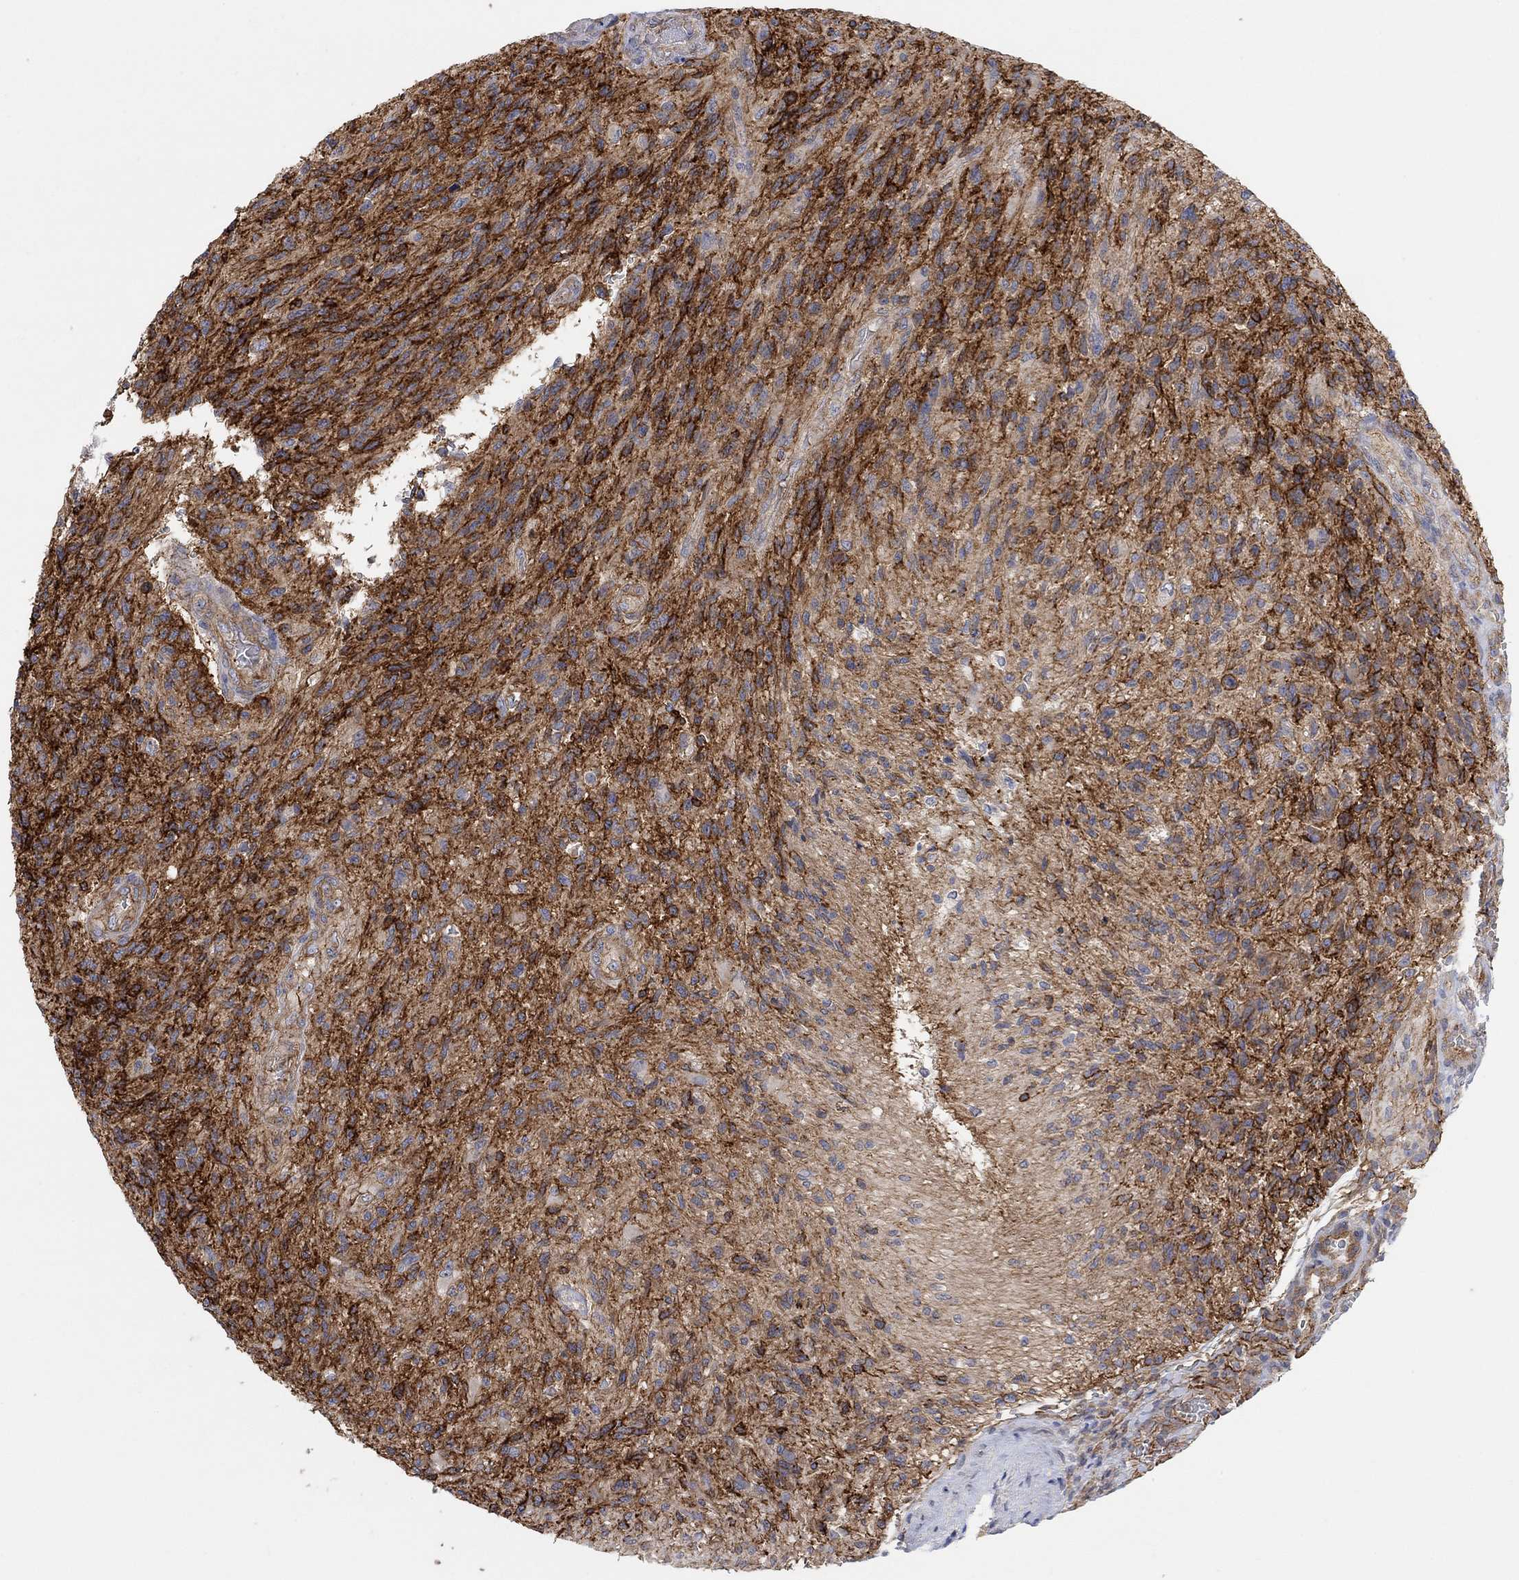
{"staining": {"intensity": "strong", "quantity": "25%-75%", "location": "cytoplasmic/membranous"}, "tissue": "glioma", "cell_type": "Tumor cells", "image_type": "cancer", "snomed": [{"axis": "morphology", "description": "Glioma, malignant, High grade"}, {"axis": "topography", "description": "Brain"}], "caption": "Strong cytoplasmic/membranous protein staining is seen in about 25%-75% of tumor cells in high-grade glioma (malignant).", "gene": "SYT16", "patient": {"sex": "male", "age": 56}}